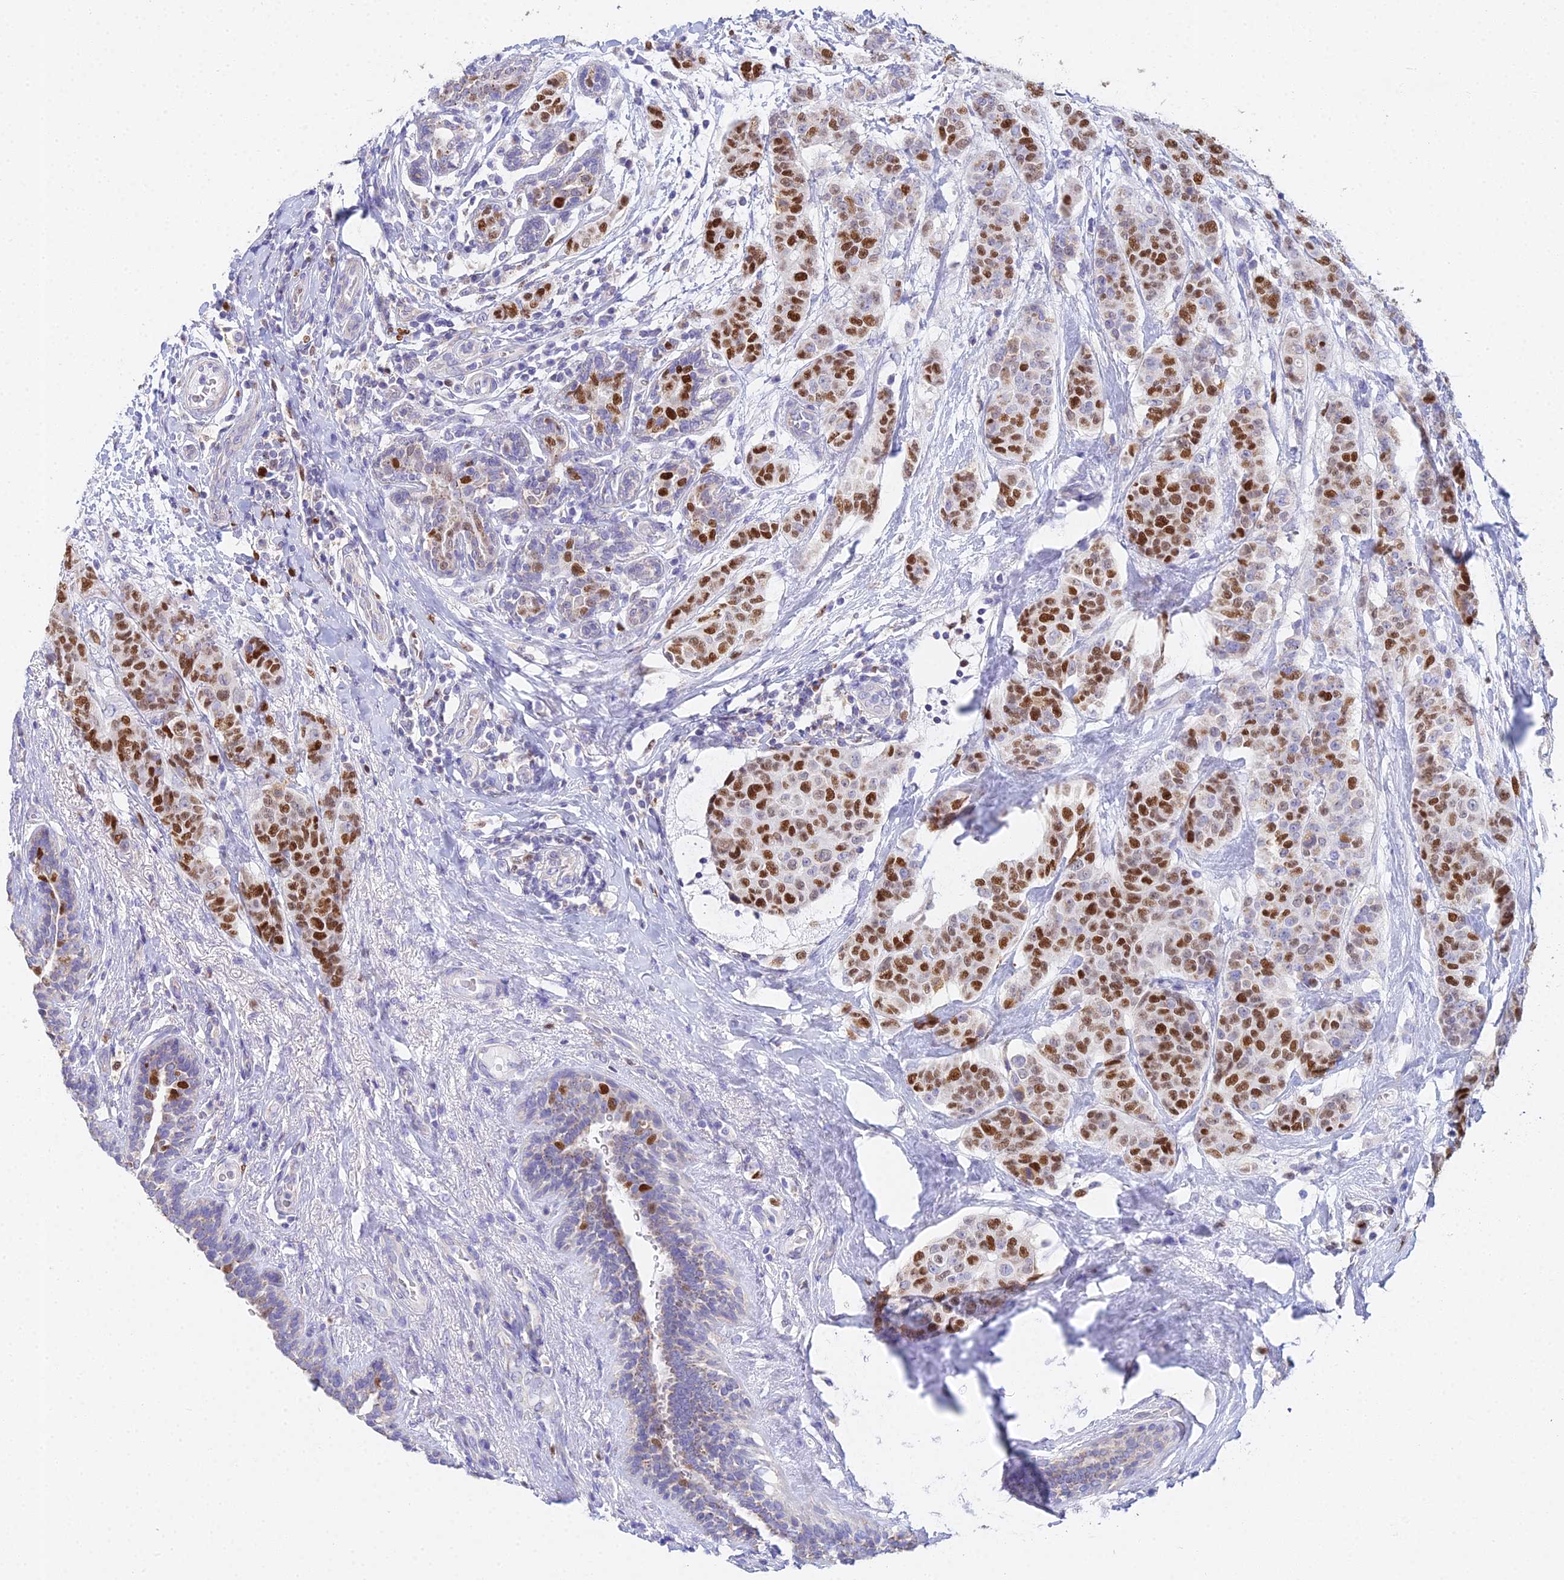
{"staining": {"intensity": "strong", "quantity": "25%-75%", "location": "nuclear"}, "tissue": "breast cancer", "cell_type": "Tumor cells", "image_type": "cancer", "snomed": [{"axis": "morphology", "description": "Duct carcinoma"}, {"axis": "topography", "description": "Breast"}], "caption": "DAB (3,3'-diaminobenzidine) immunohistochemical staining of breast intraductal carcinoma demonstrates strong nuclear protein staining in approximately 25%-75% of tumor cells.", "gene": "MCM2", "patient": {"sex": "female", "age": 40}}